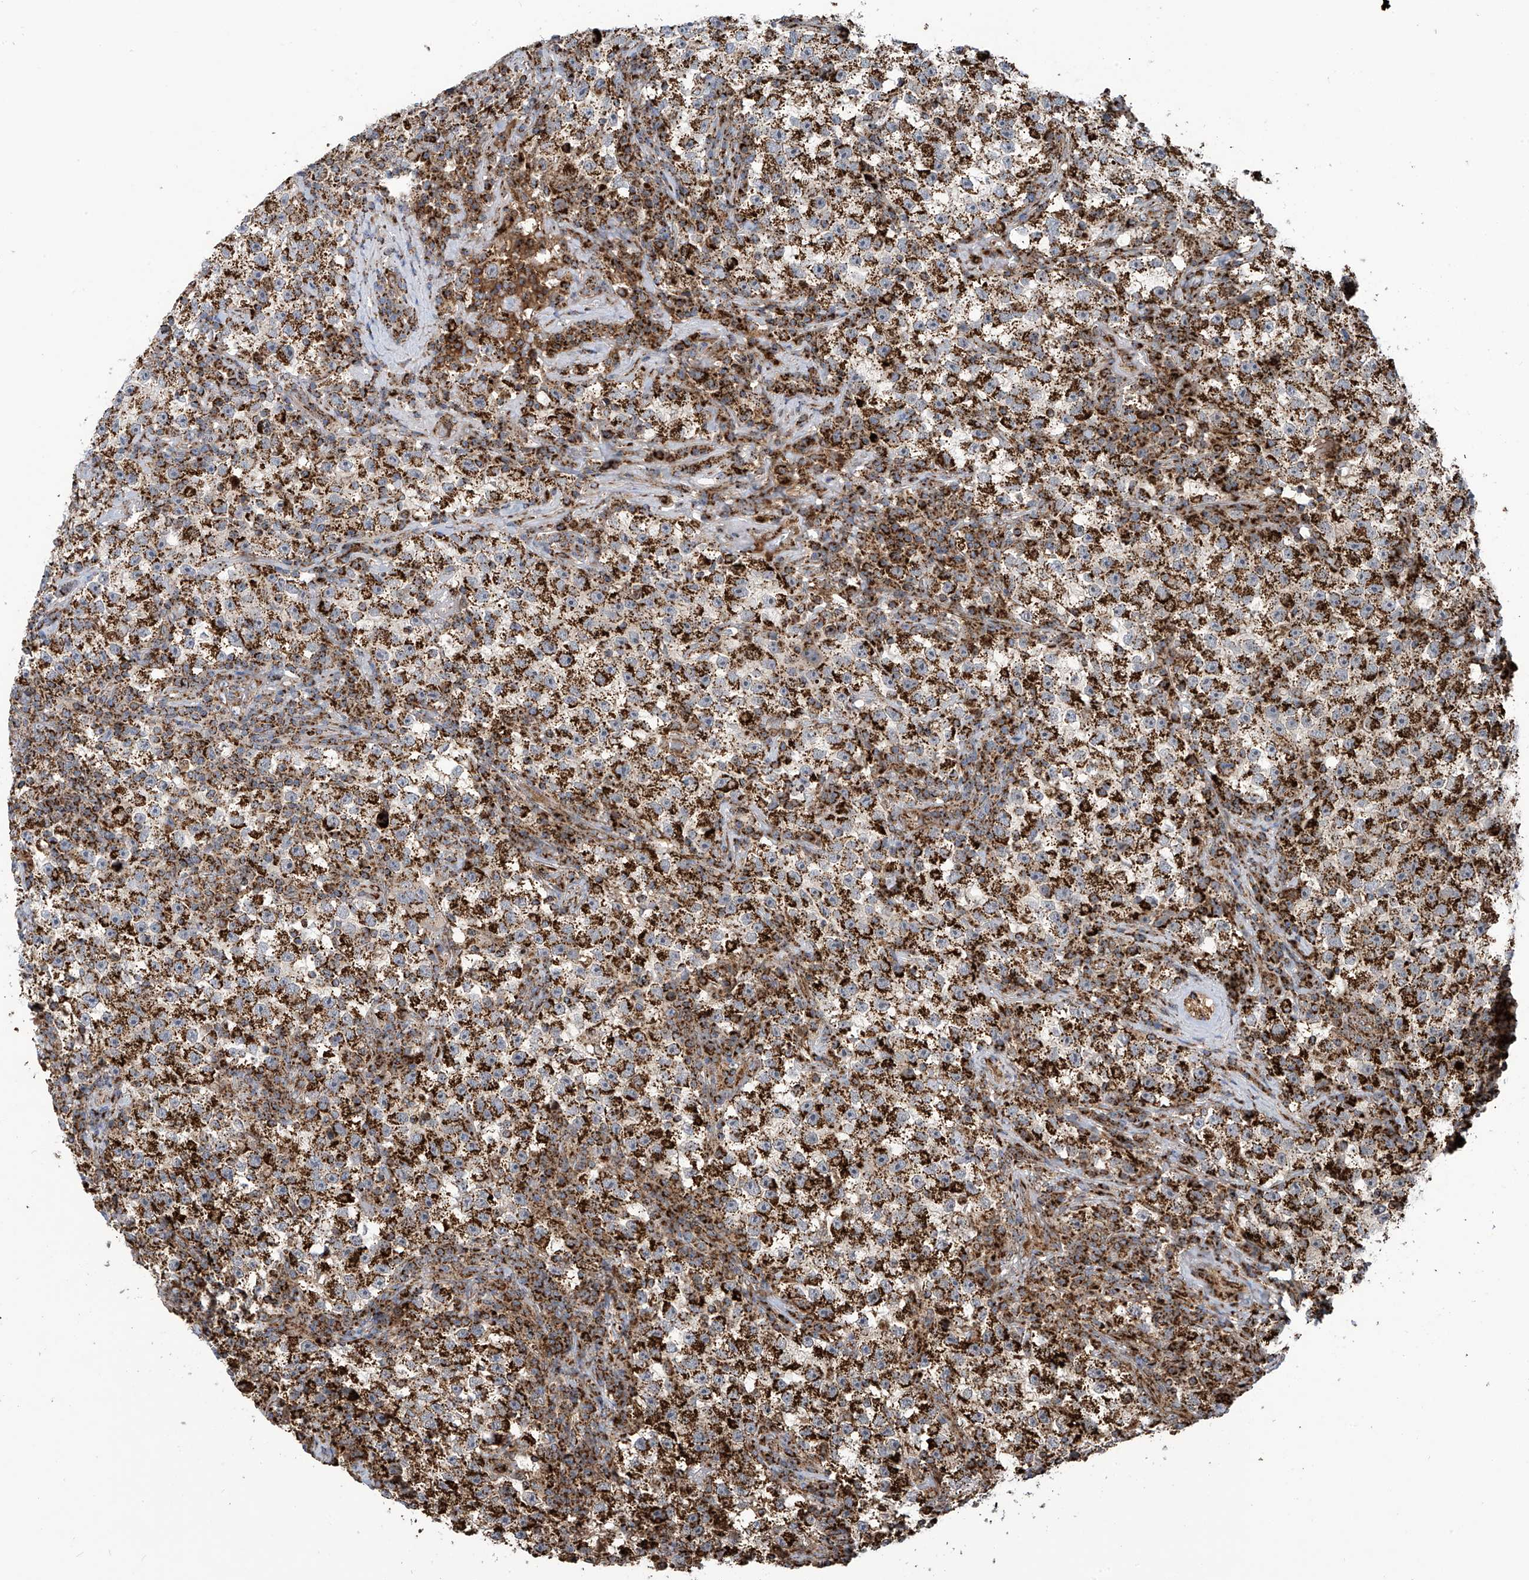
{"staining": {"intensity": "strong", "quantity": ">75%", "location": "cytoplasmic/membranous"}, "tissue": "testis cancer", "cell_type": "Tumor cells", "image_type": "cancer", "snomed": [{"axis": "morphology", "description": "Seminoma, NOS"}, {"axis": "topography", "description": "Testis"}], "caption": "Tumor cells exhibit high levels of strong cytoplasmic/membranous positivity in about >75% of cells in testis cancer (seminoma).", "gene": "COX10", "patient": {"sex": "male", "age": 22}}